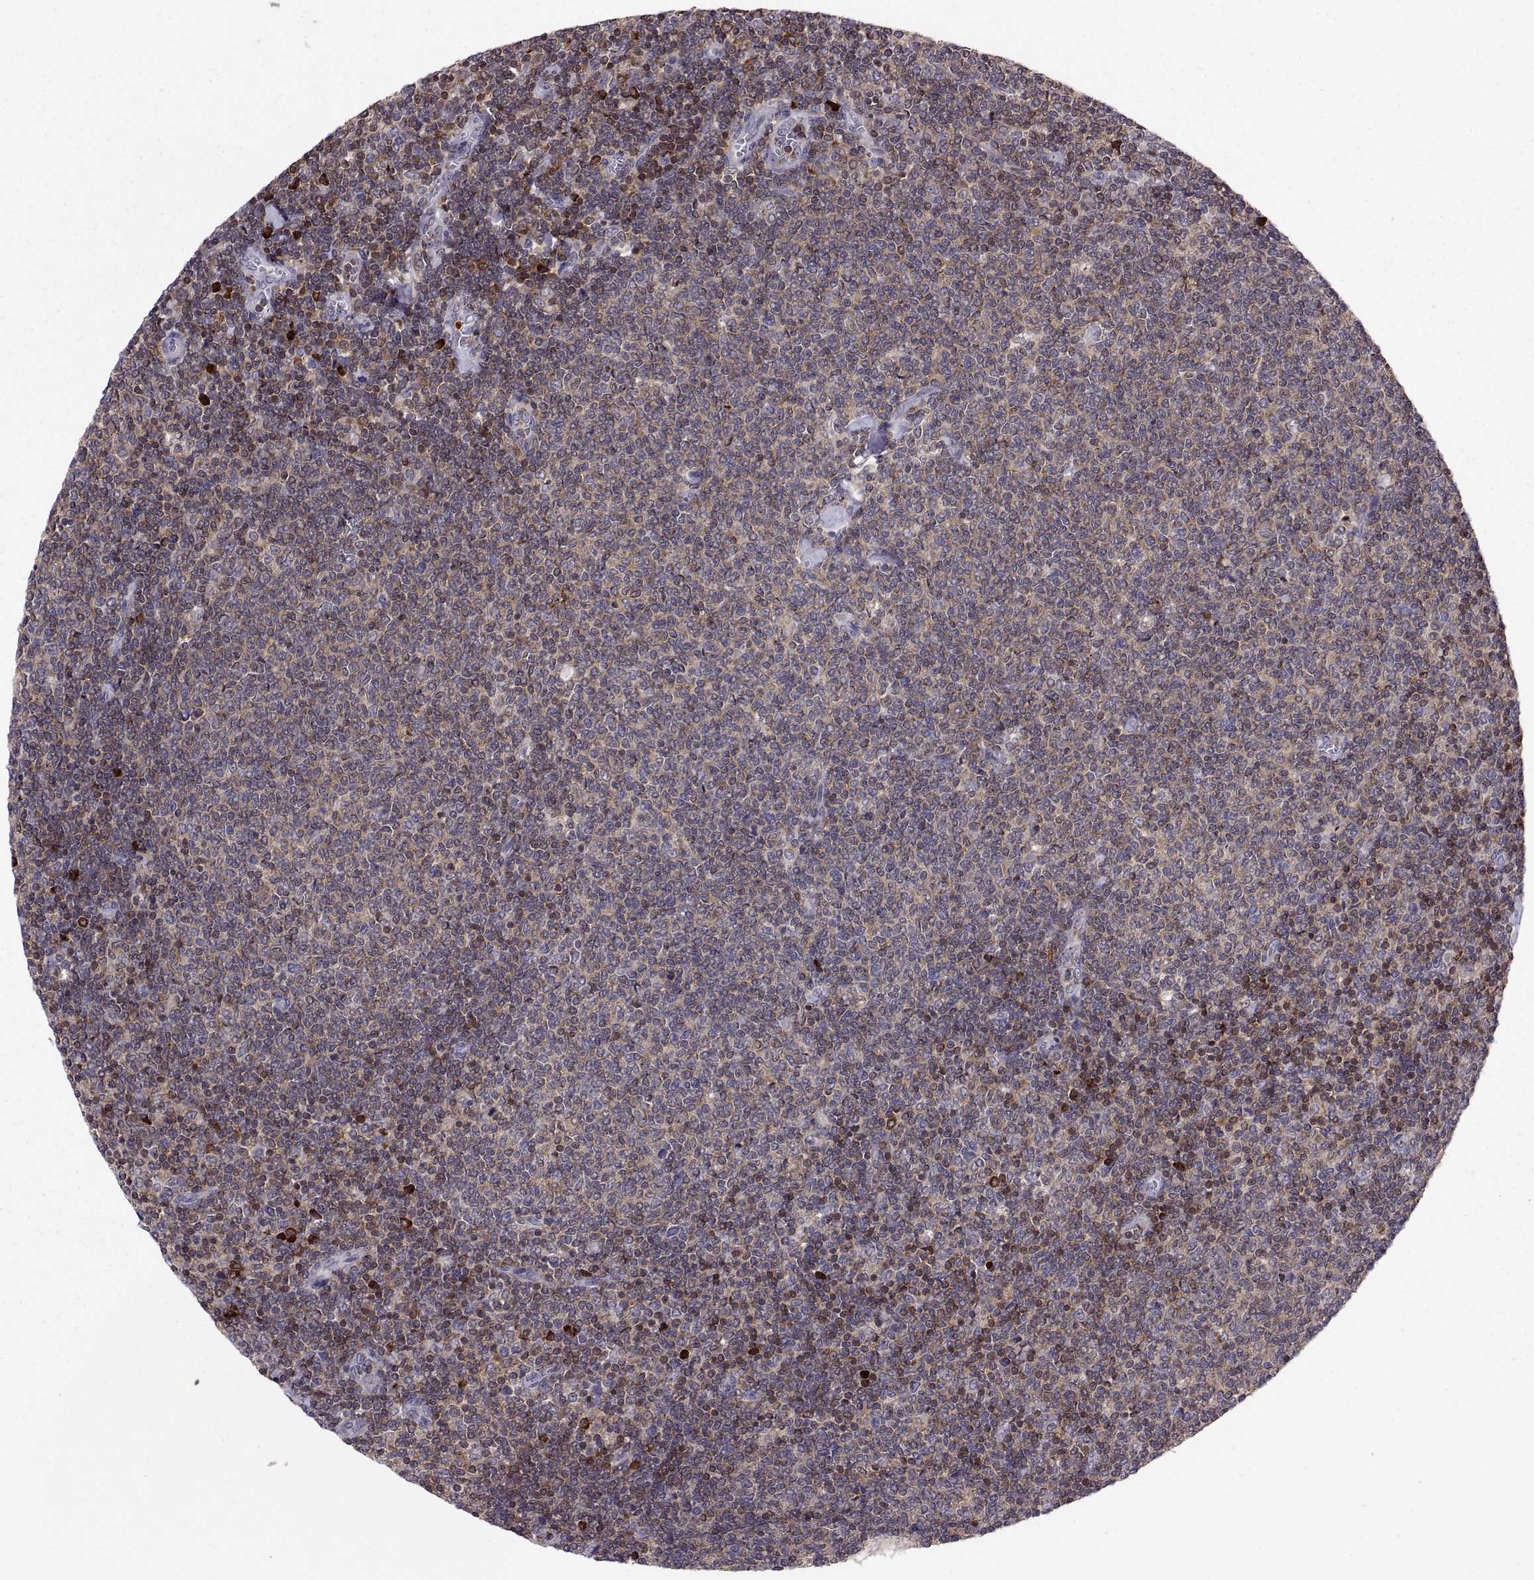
{"staining": {"intensity": "moderate", "quantity": ">75%", "location": "cytoplasmic/membranous"}, "tissue": "lymphoma", "cell_type": "Tumor cells", "image_type": "cancer", "snomed": [{"axis": "morphology", "description": "Malignant lymphoma, non-Hodgkin's type, Low grade"}, {"axis": "topography", "description": "Lymph node"}], "caption": "Moderate cytoplasmic/membranous positivity for a protein is seen in about >75% of tumor cells of low-grade malignant lymphoma, non-Hodgkin's type using immunohistochemistry.", "gene": "ACAP1", "patient": {"sex": "male", "age": 52}}